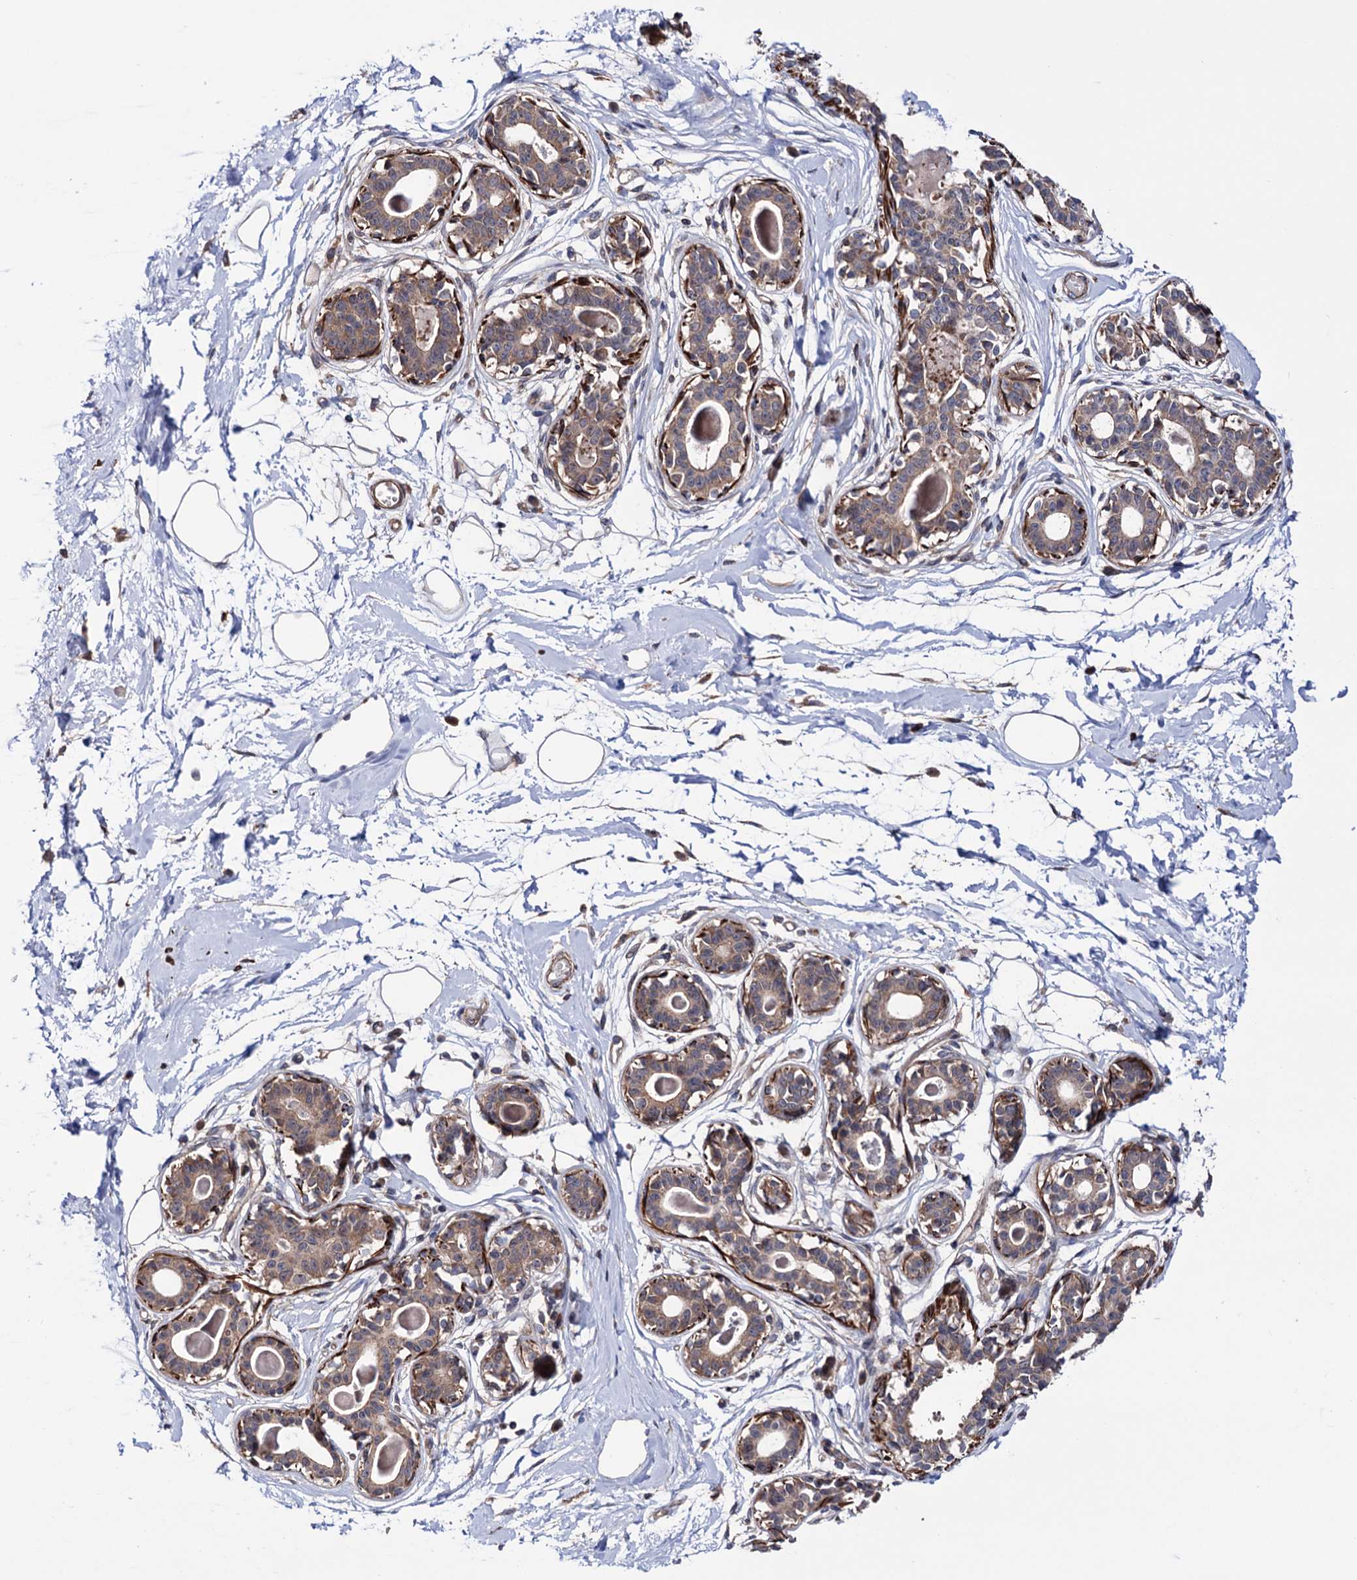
{"staining": {"intensity": "moderate", "quantity": "<25%", "location": "cytoplasmic/membranous"}, "tissue": "breast", "cell_type": "Adipocytes", "image_type": "normal", "snomed": [{"axis": "morphology", "description": "Normal tissue, NOS"}, {"axis": "topography", "description": "Breast"}], "caption": "Protein staining reveals moderate cytoplasmic/membranous staining in approximately <25% of adipocytes in benign breast. Using DAB (3,3'-diaminobenzidine) (brown) and hematoxylin (blue) stains, captured at high magnification using brightfield microscopy.", "gene": "FERMT2", "patient": {"sex": "female", "age": 45}}